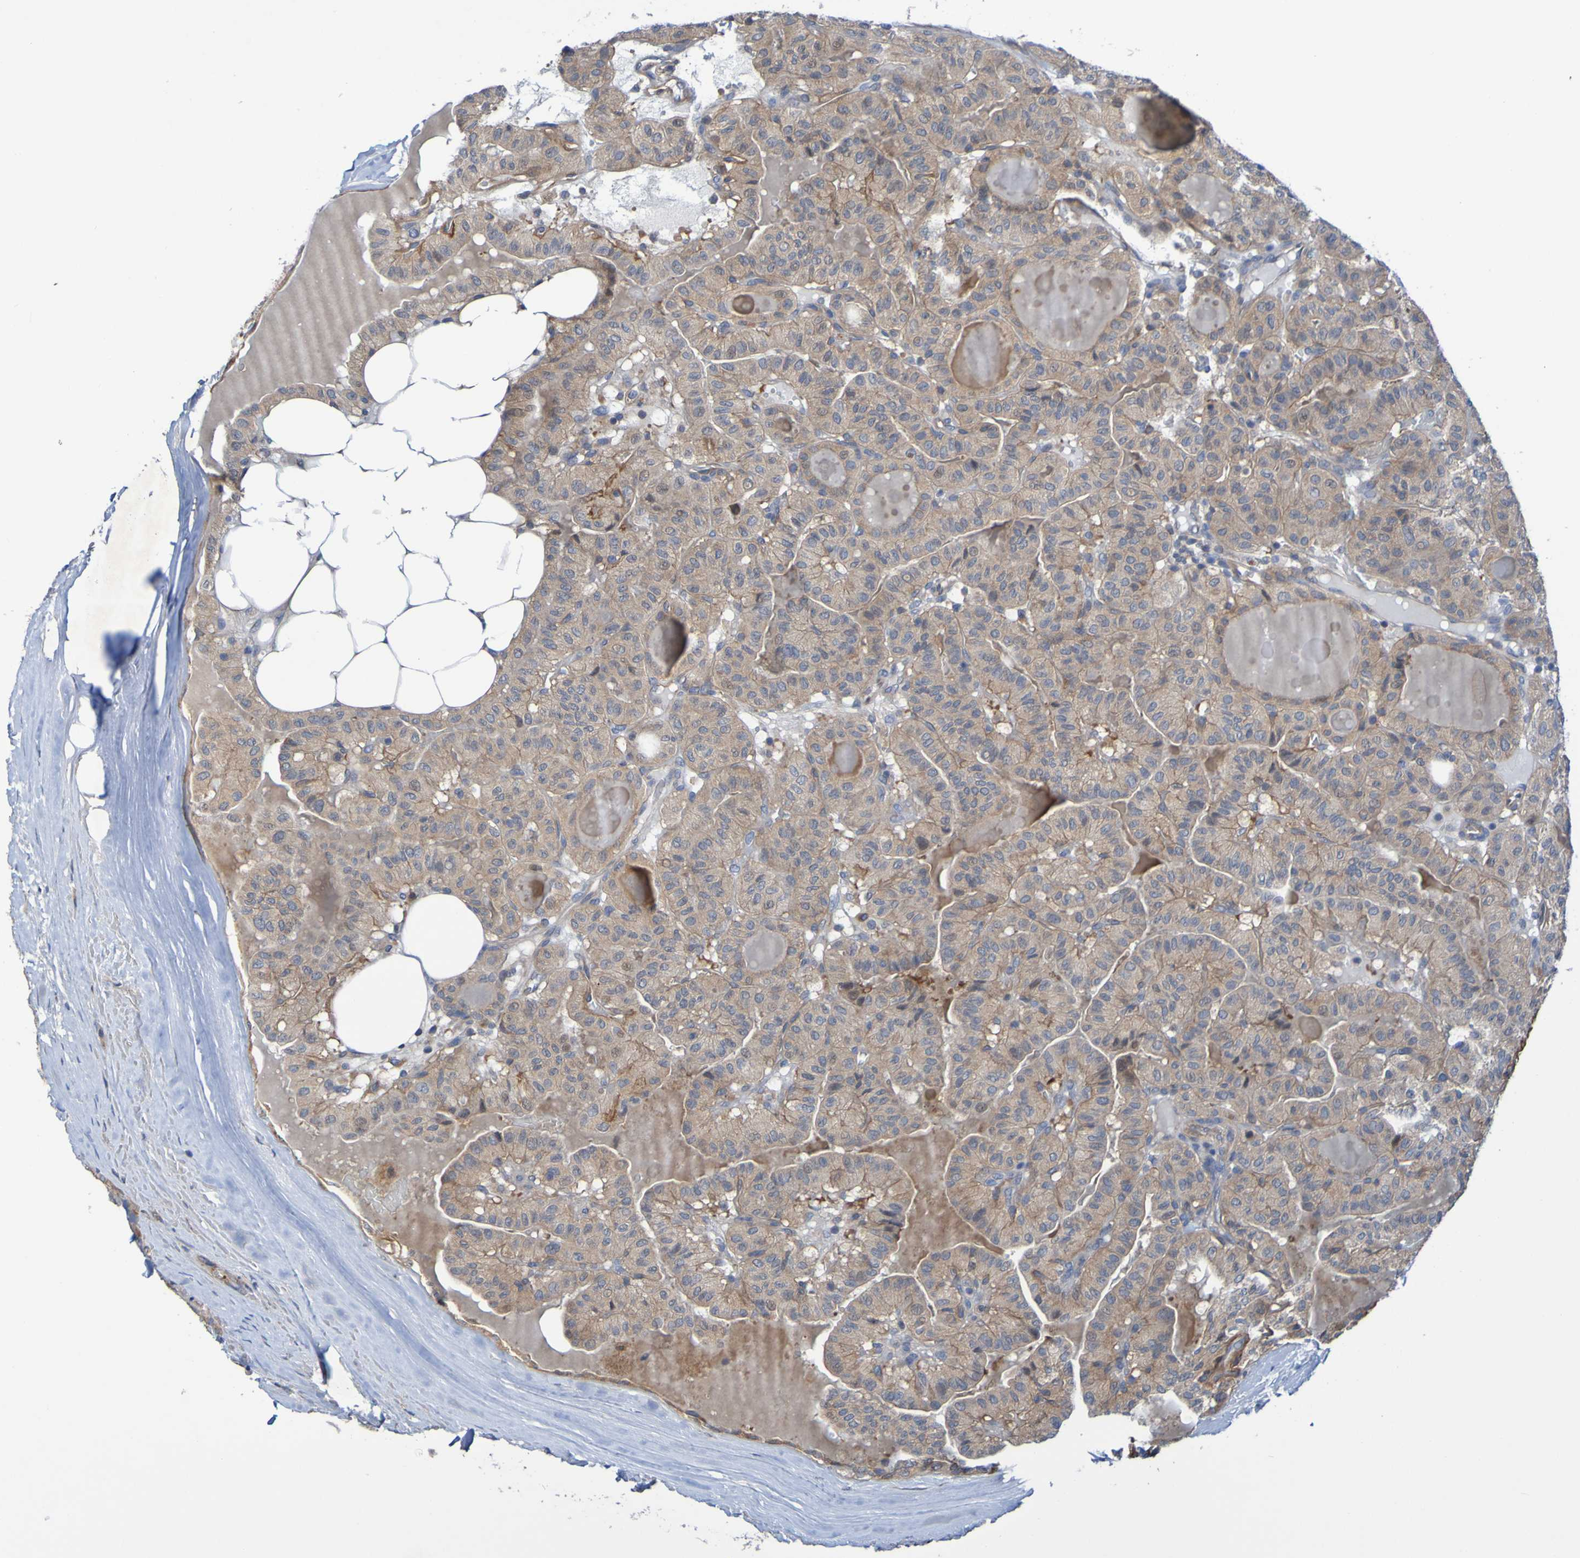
{"staining": {"intensity": "weak", "quantity": ">75%", "location": "cytoplasmic/membranous"}, "tissue": "thyroid cancer", "cell_type": "Tumor cells", "image_type": "cancer", "snomed": [{"axis": "morphology", "description": "Papillary adenocarcinoma, NOS"}, {"axis": "topography", "description": "Thyroid gland"}], "caption": "Immunohistochemical staining of papillary adenocarcinoma (thyroid) reveals low levels of weak cytoplasmic/membranous protein expression in approximately >75% of tumor cells.", "gene": "SDK1", "patient": {"sex": "male", "age": 77}}